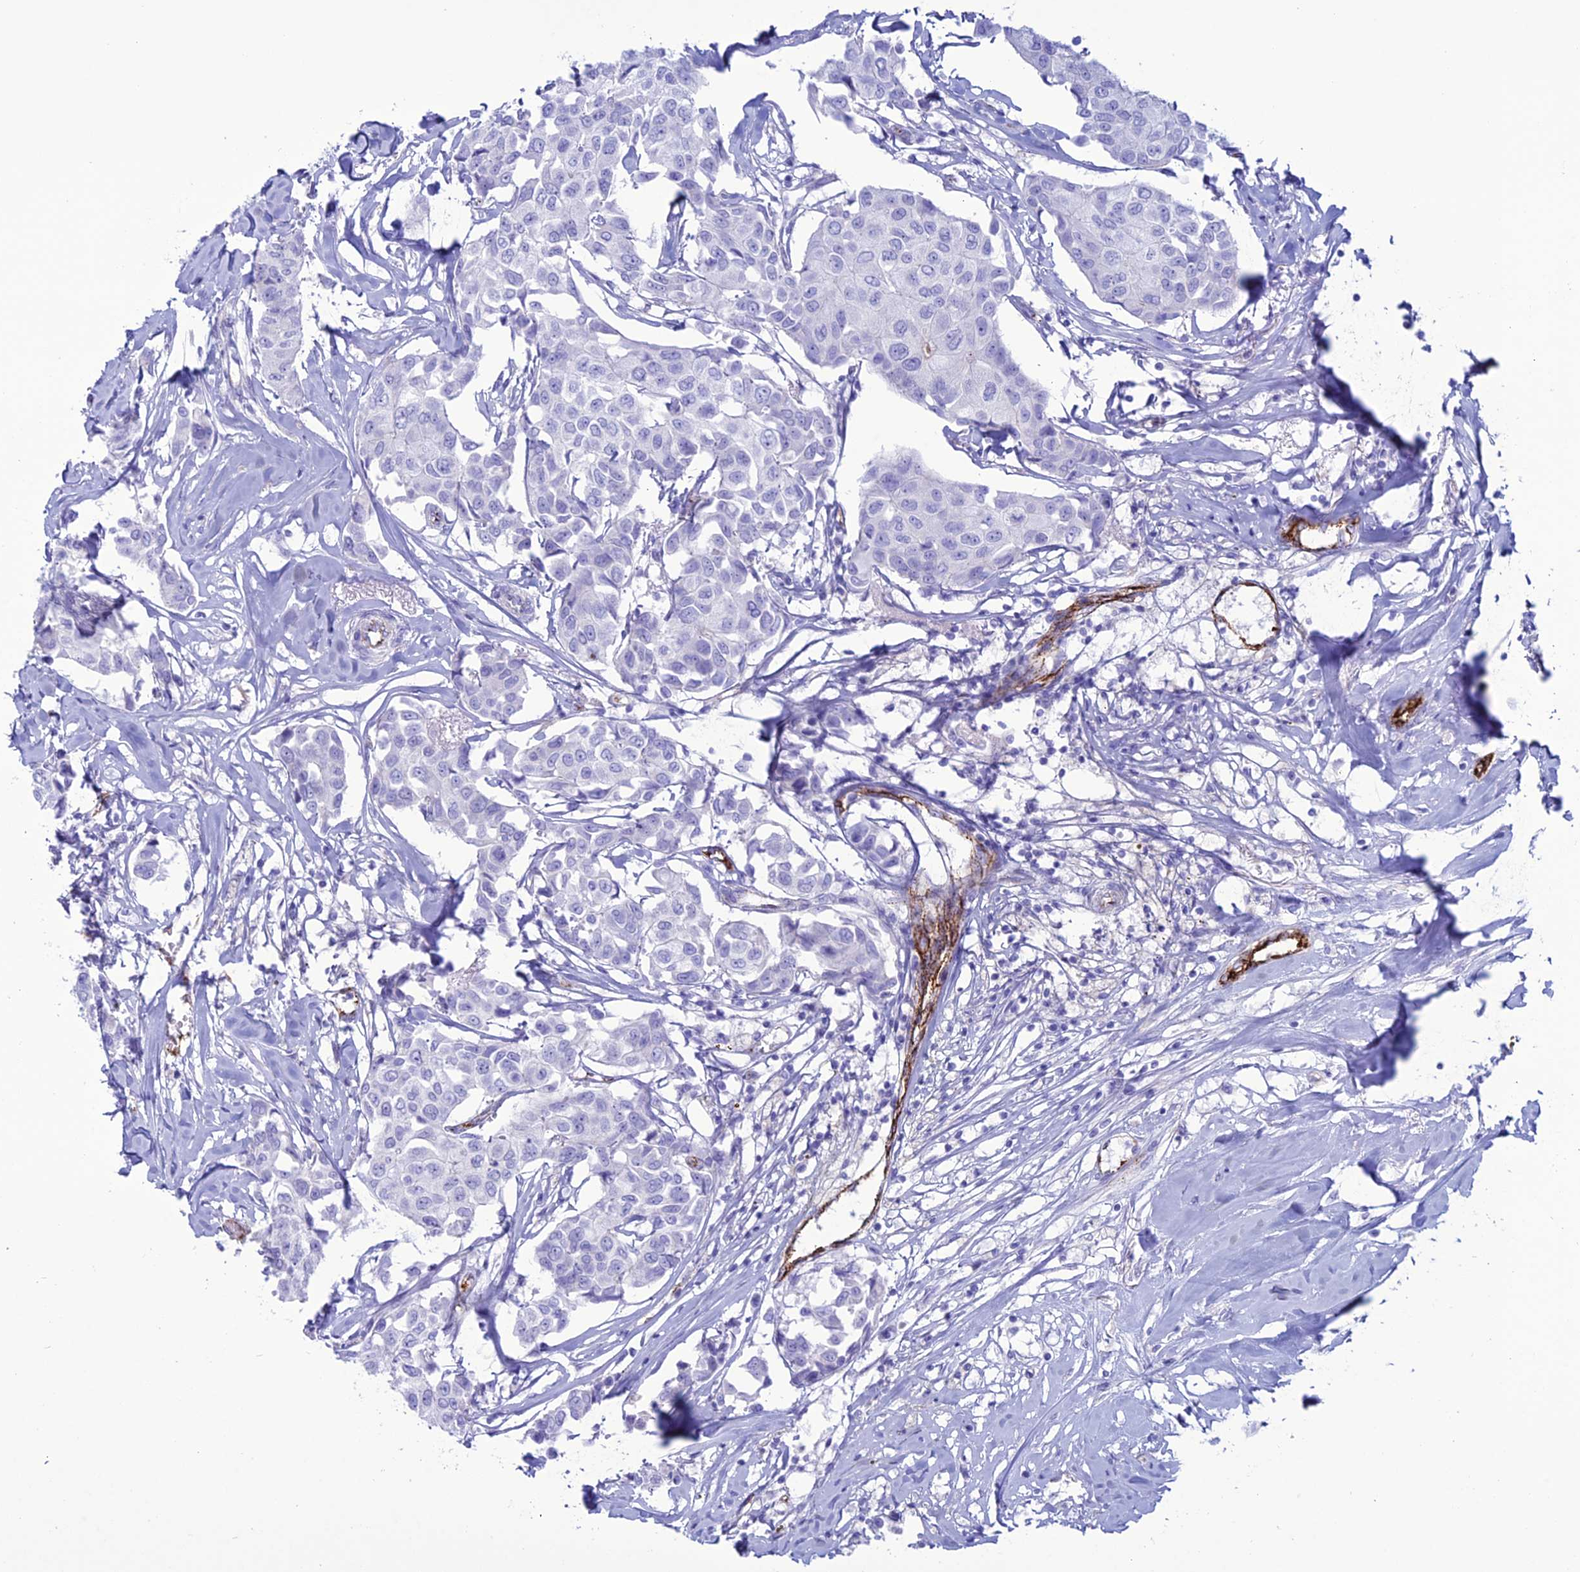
{"staining": {"intensity": "negative", "quantity": "none", "location": "none"}, "tissue": "breast cancer", "cell_type": "Tumor cells", "image_type": "cancer", "snomed": [{"axis": "morphology", "description": "Duct carcinoma"}, {"axis": "topography", "description": "Breast"}], "caption": "Protein analysis of breast cancer (intraductal carcinoma) shows no significant positivity in tumor cells.", "gene": "CDC42EP5", "patient": {"sex": "female", "age": 80}}